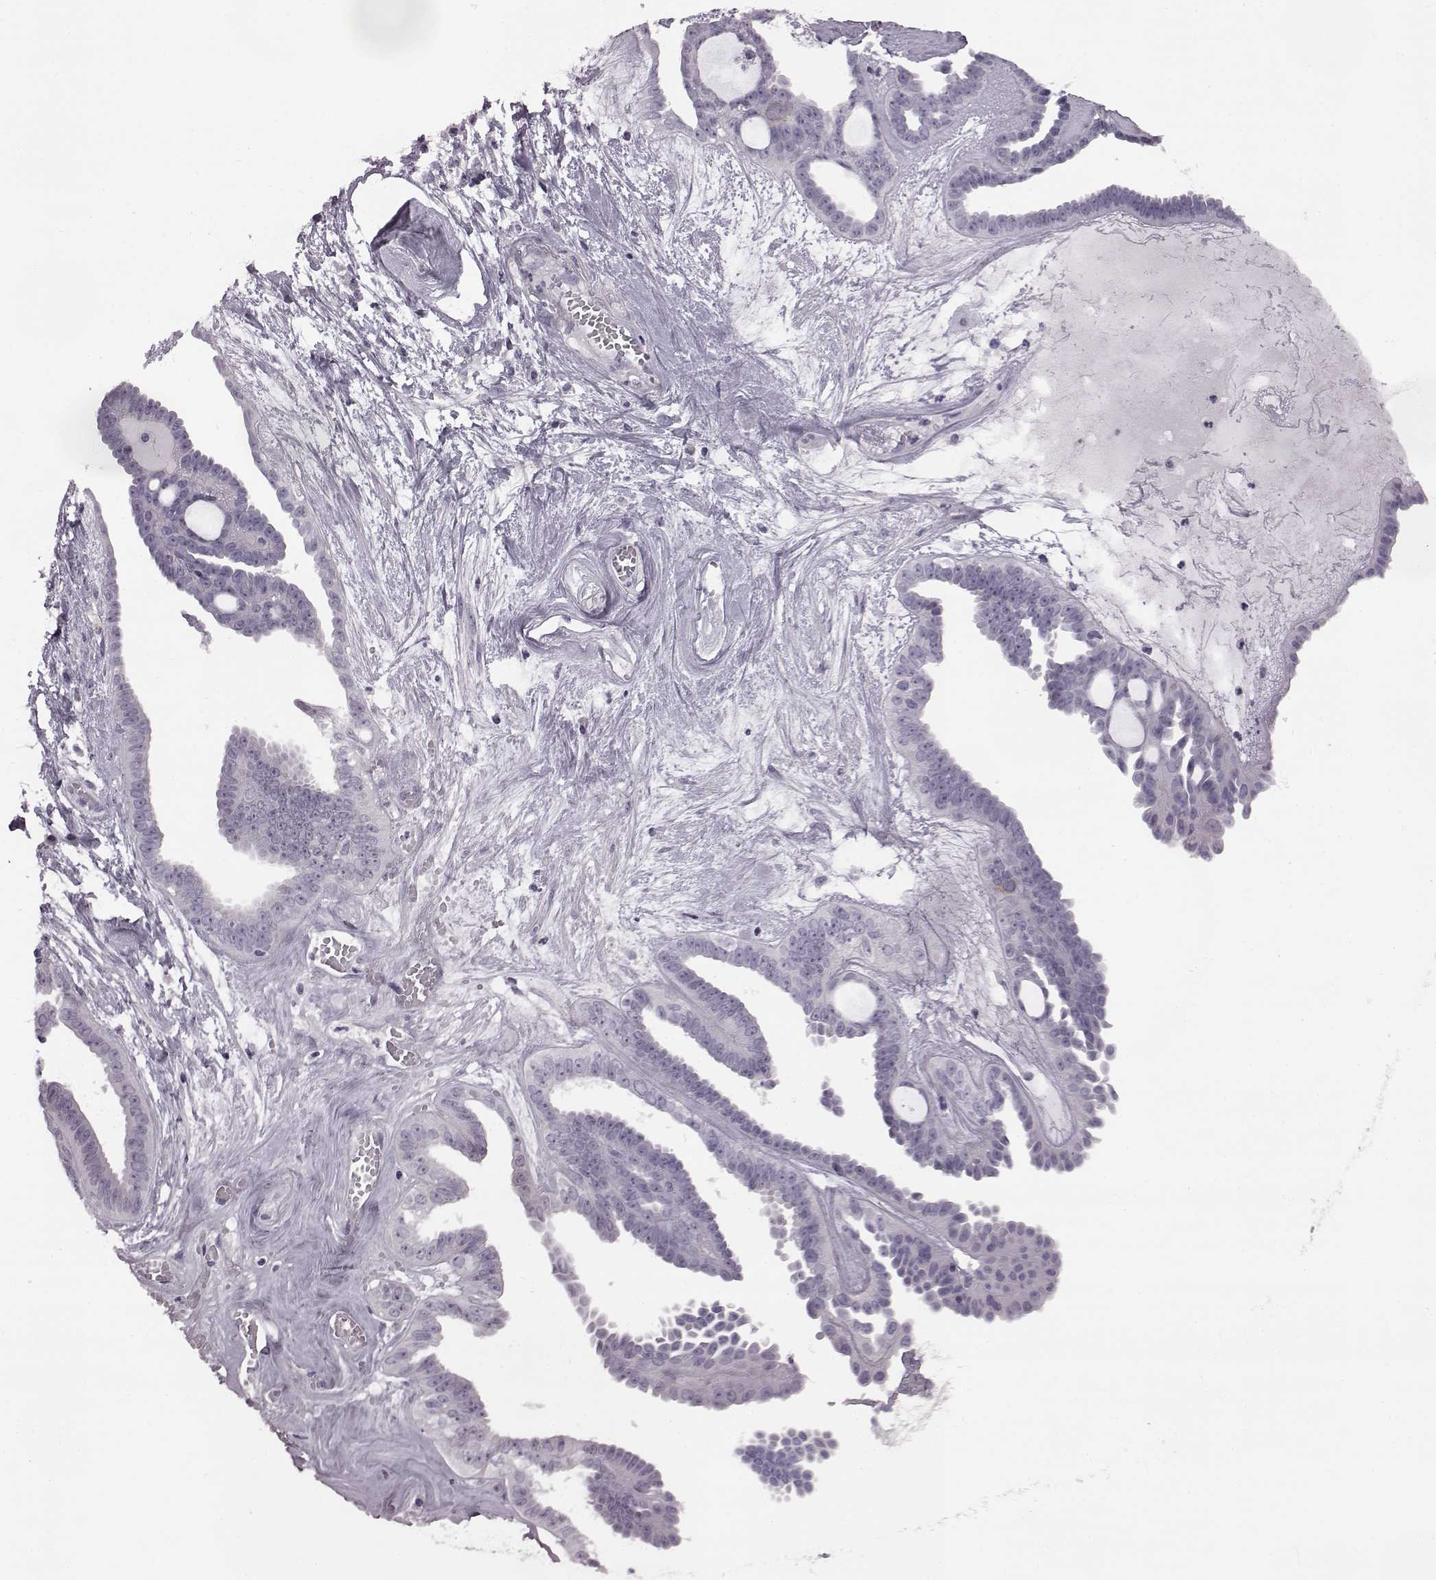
{"staining": {"intensity": "negative", "quantity": "none", "location": "none"}, "tissue": "ovarian cancer", "cell_type": "Tumor cells", "image_type": "cancer", "snomed": [{"axis": "morphology", "description": "Cystadenocarcinoma, serous, NOS"}, {"axis": "topography", "description": "Ovary"}], "caption": "Immunohistochemical staining of human serous cystadenocarcinoma (ovarian) exhibits no significant staining in tumor cells. (DAB (3,3'-diaminobenzidine) IHC visualized using brightfield microscopy, high magnification).", "gene": "ODAD4", "patient": {"sex": "female", "age": 71}}